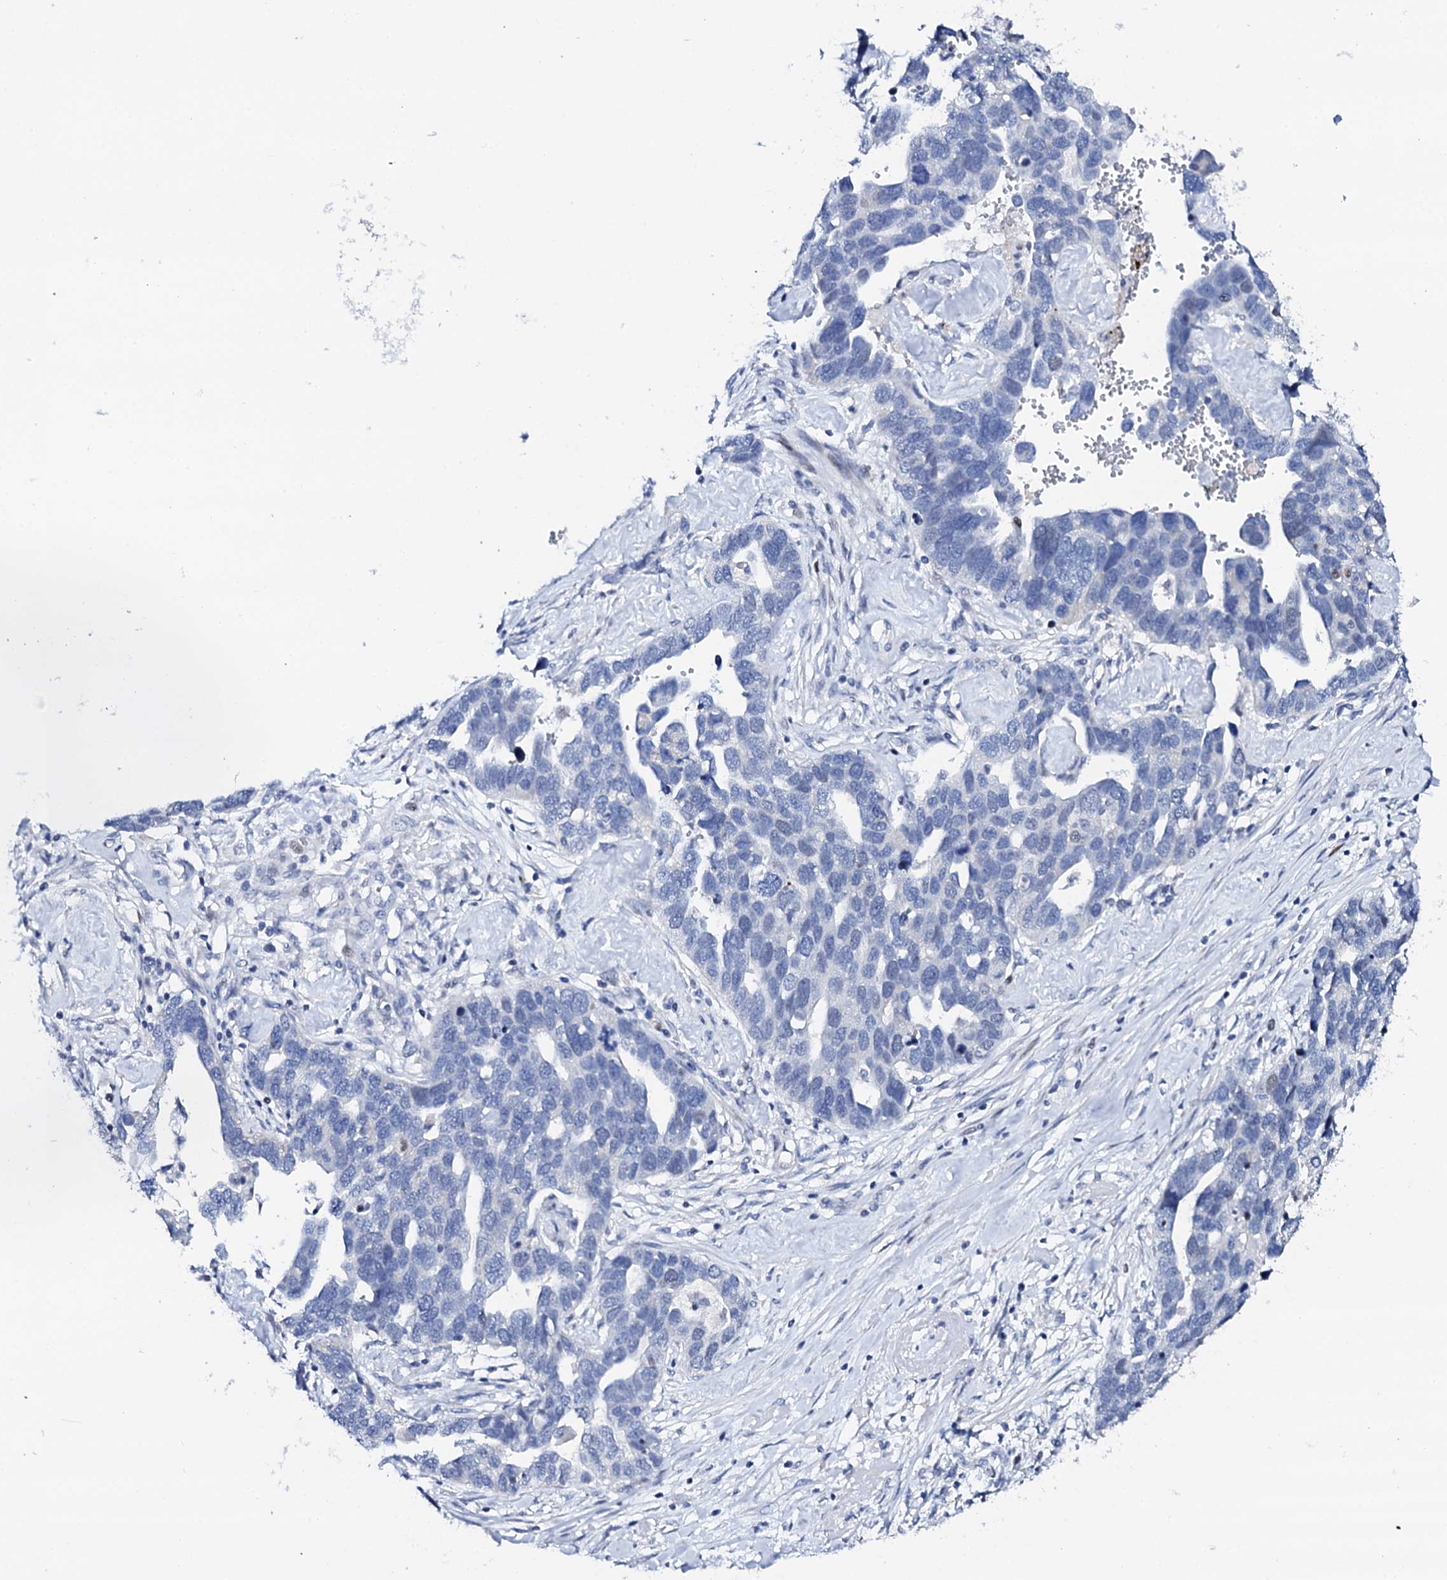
{"staining": {"intensity": "negative", "quantity": "none", "location": "none"}, "tissue": "ovarian cancer", "cell_type": "Tumor cells", "image_type": "cancer", "snomed": [{"axis": "morphology", "description": "Cystadenocarcinoma, serous, NOS"}, {"axis": "topography", "description": "Ovary"}], "caption": "A high-resolution histopathology image shows IHC staining of ovarian cancer, which demonstrates no significant staining in tumor cells.", "gene": "NUDT13", "patient": {"sex": "female", "age": 54}}